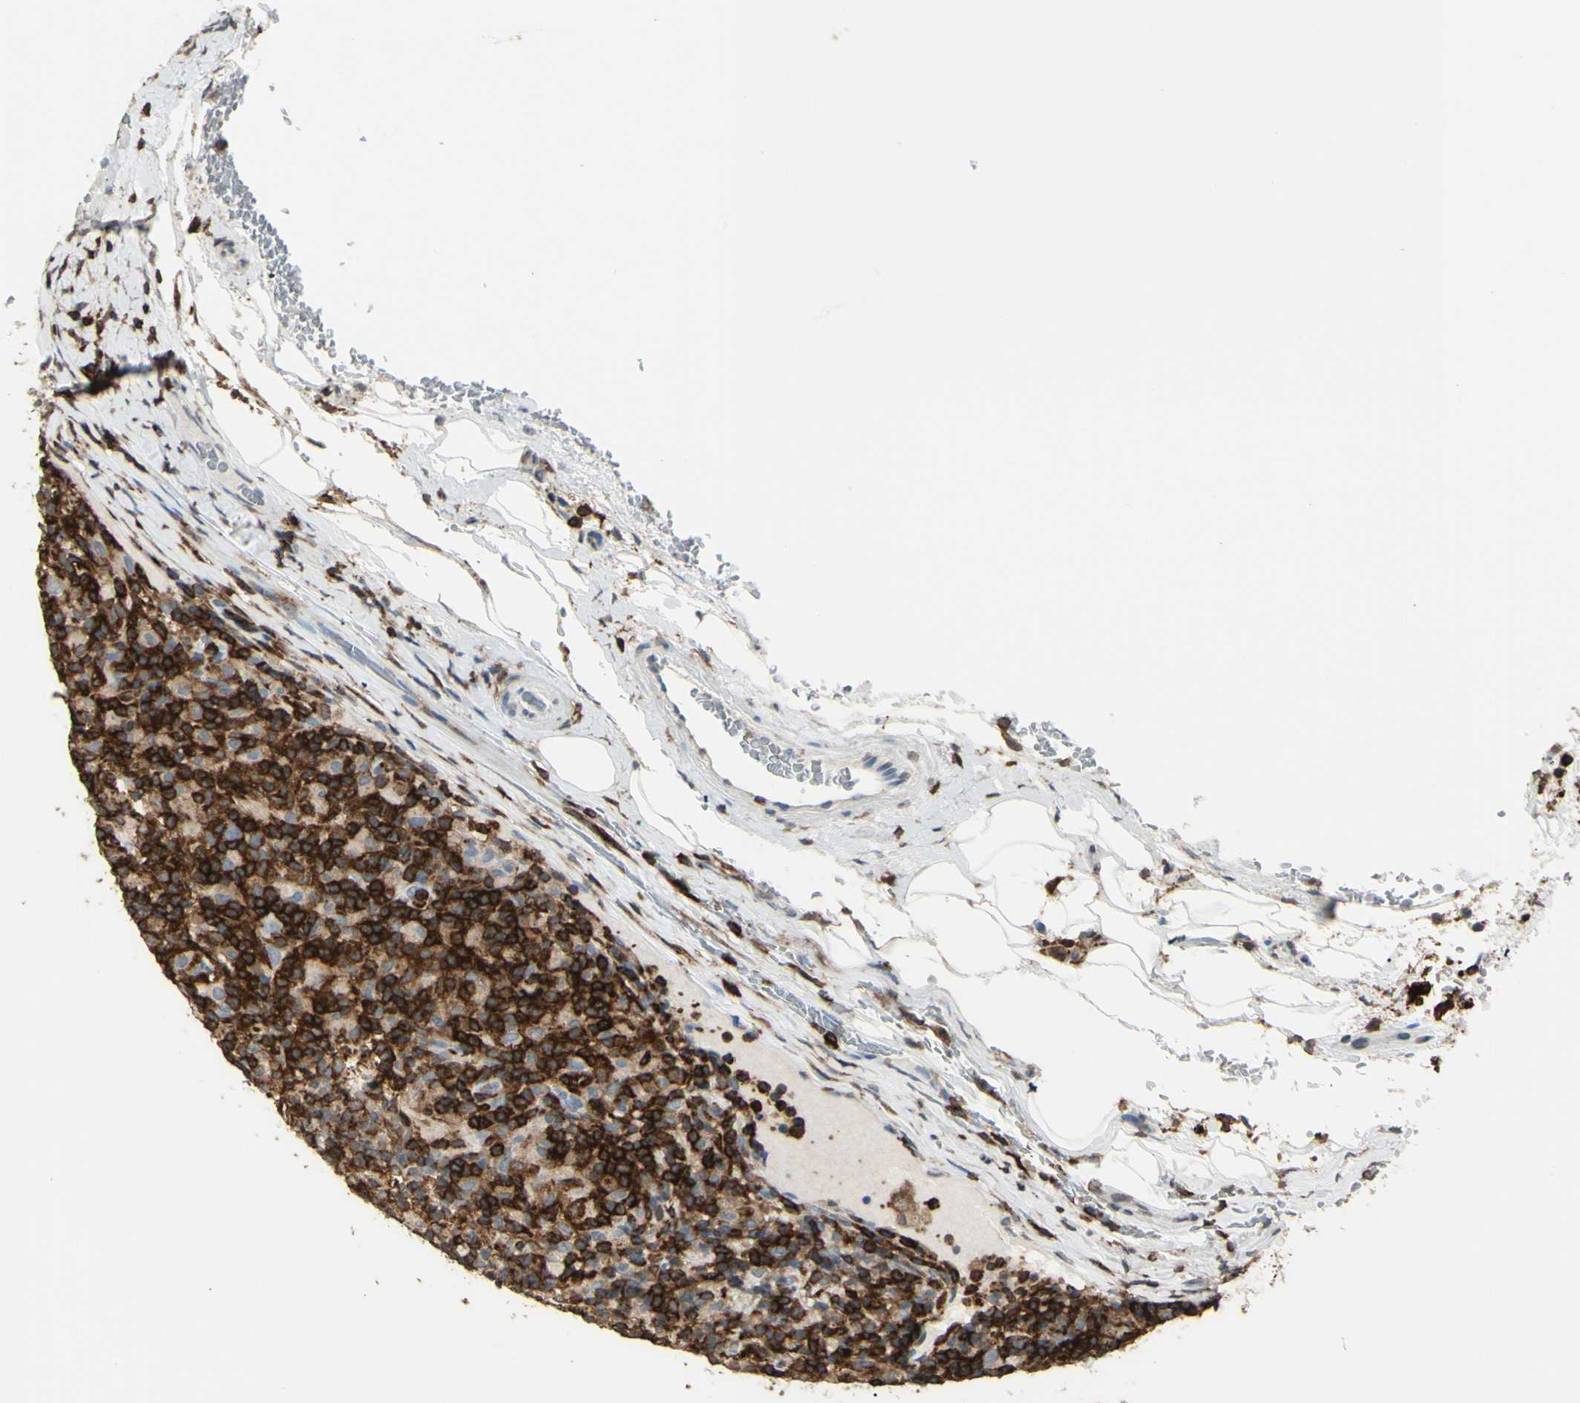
{"staining": {"intensity": "weak", "quantity": "25%-75%", "location": "cytoplasmic/membranous"}, "tissue": "lymphoma", "cell_type": "Tumor cells", "image_type": "cancer", "snomed": [{"axis": "morphology", "description": "Hodgkin's disease, NOS"}, {"axis": "topography", "description": "Lymph node"}], "caption": "DAB (3,3'-diaminobenzidine) immunohistochemical staining of human lymphoma demonstrates weak cytoplasmic/membranous protein positivity in approximately 25%-75% of tumor cells.", "gene": "PSTPIP1", "patient": {"sex": "male", "age": 70}}